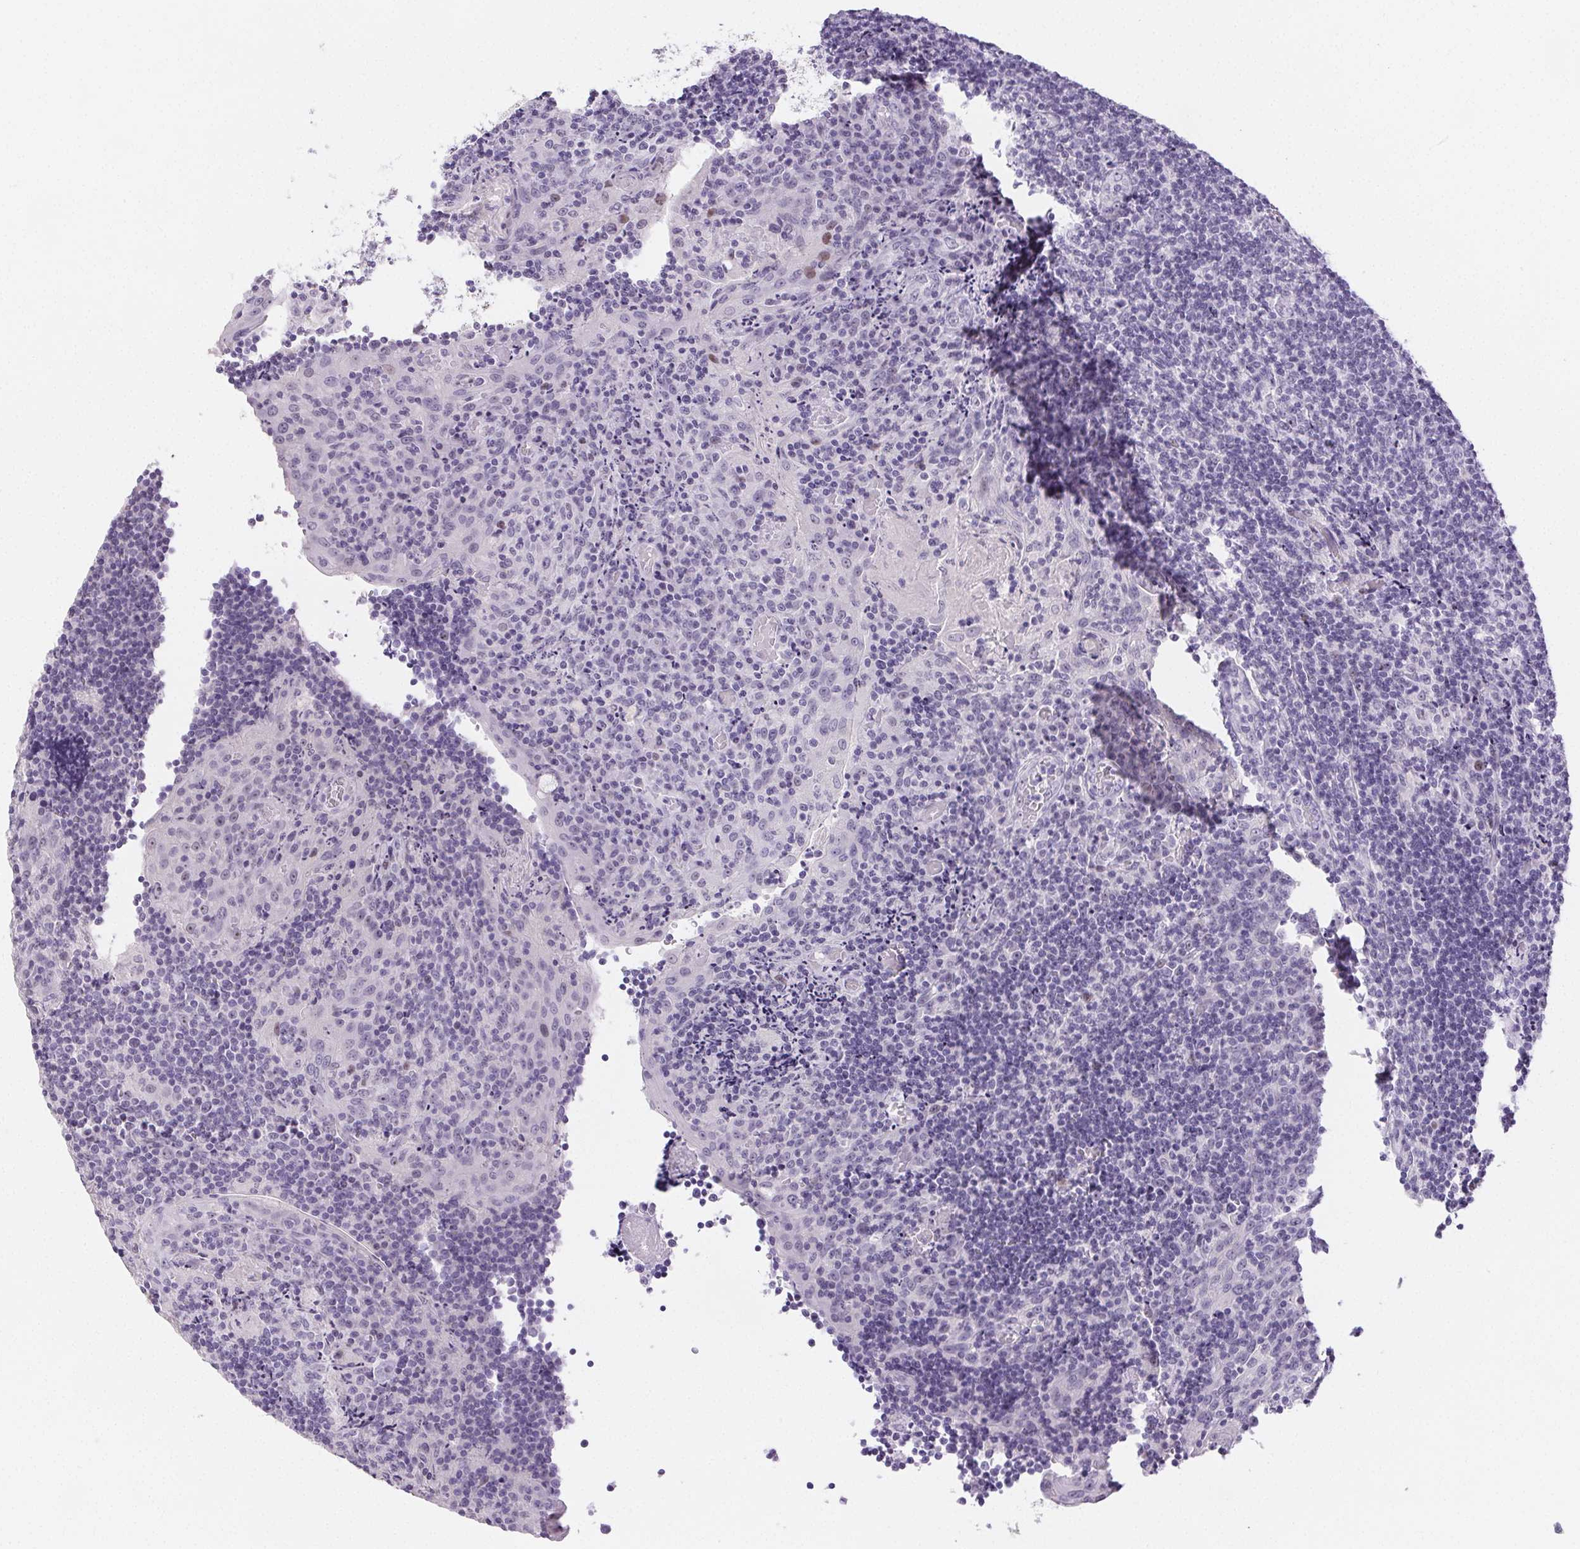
{"staining": {"intensity": "weak", "quantity": "<25%", "location": "nuclear"}, "tissue": "tonsil", "cell_type": "Germinal center cells", "image_type": "normal", "snomed": [{"axis": "morphology", "description": "Normal tissue, NOS"}, {"axis": "topography", "description": "Tonsil"}], "caption": "DAB immunohistochemical staining of unremarkable tonsil exhibits no significant expression in germinal center cells. (DAB (3,3'-diaminobenzidine) immunohistochemistry (IHC), high magnification).", "gene": "ST8SIA3", "patient": {"sex": "male", "age": 17}}